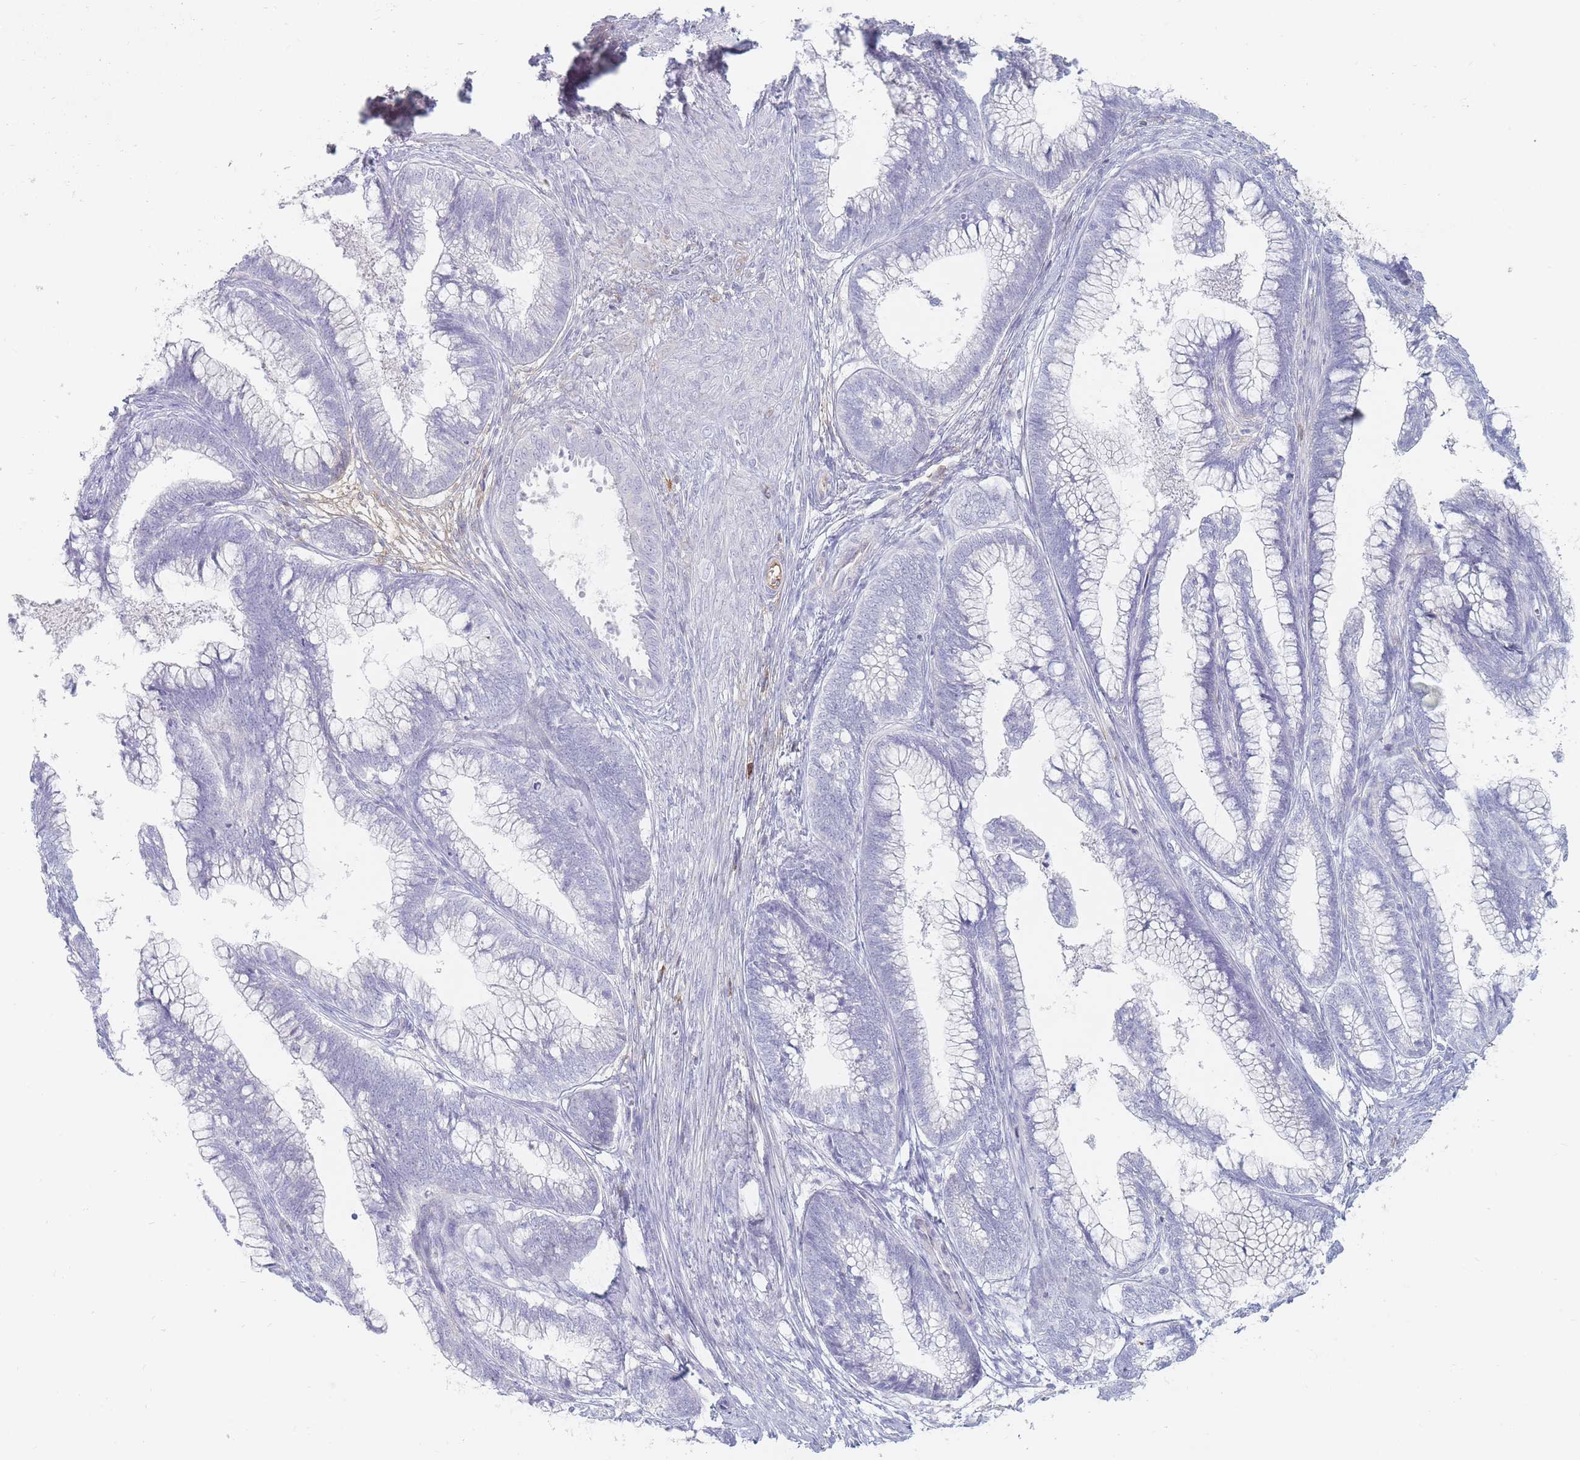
{"staining": {"intensity": "negative", "quantity": "none", "location": "none"}, "tissue": "cervical cancer", "cell_type": "Tumor cells", "image_type": "cancer", "snomed": [{"axis": "morphology", "description": "Adenocarcinoma, NOS"}, {"axis": "topography", "description": "Cervix"}], "caption": "IHC of human cervical cancer reveals no positivity in tumor cells.", "gene": "PRG4", "patient": {"sex": "female", "age": 44}}